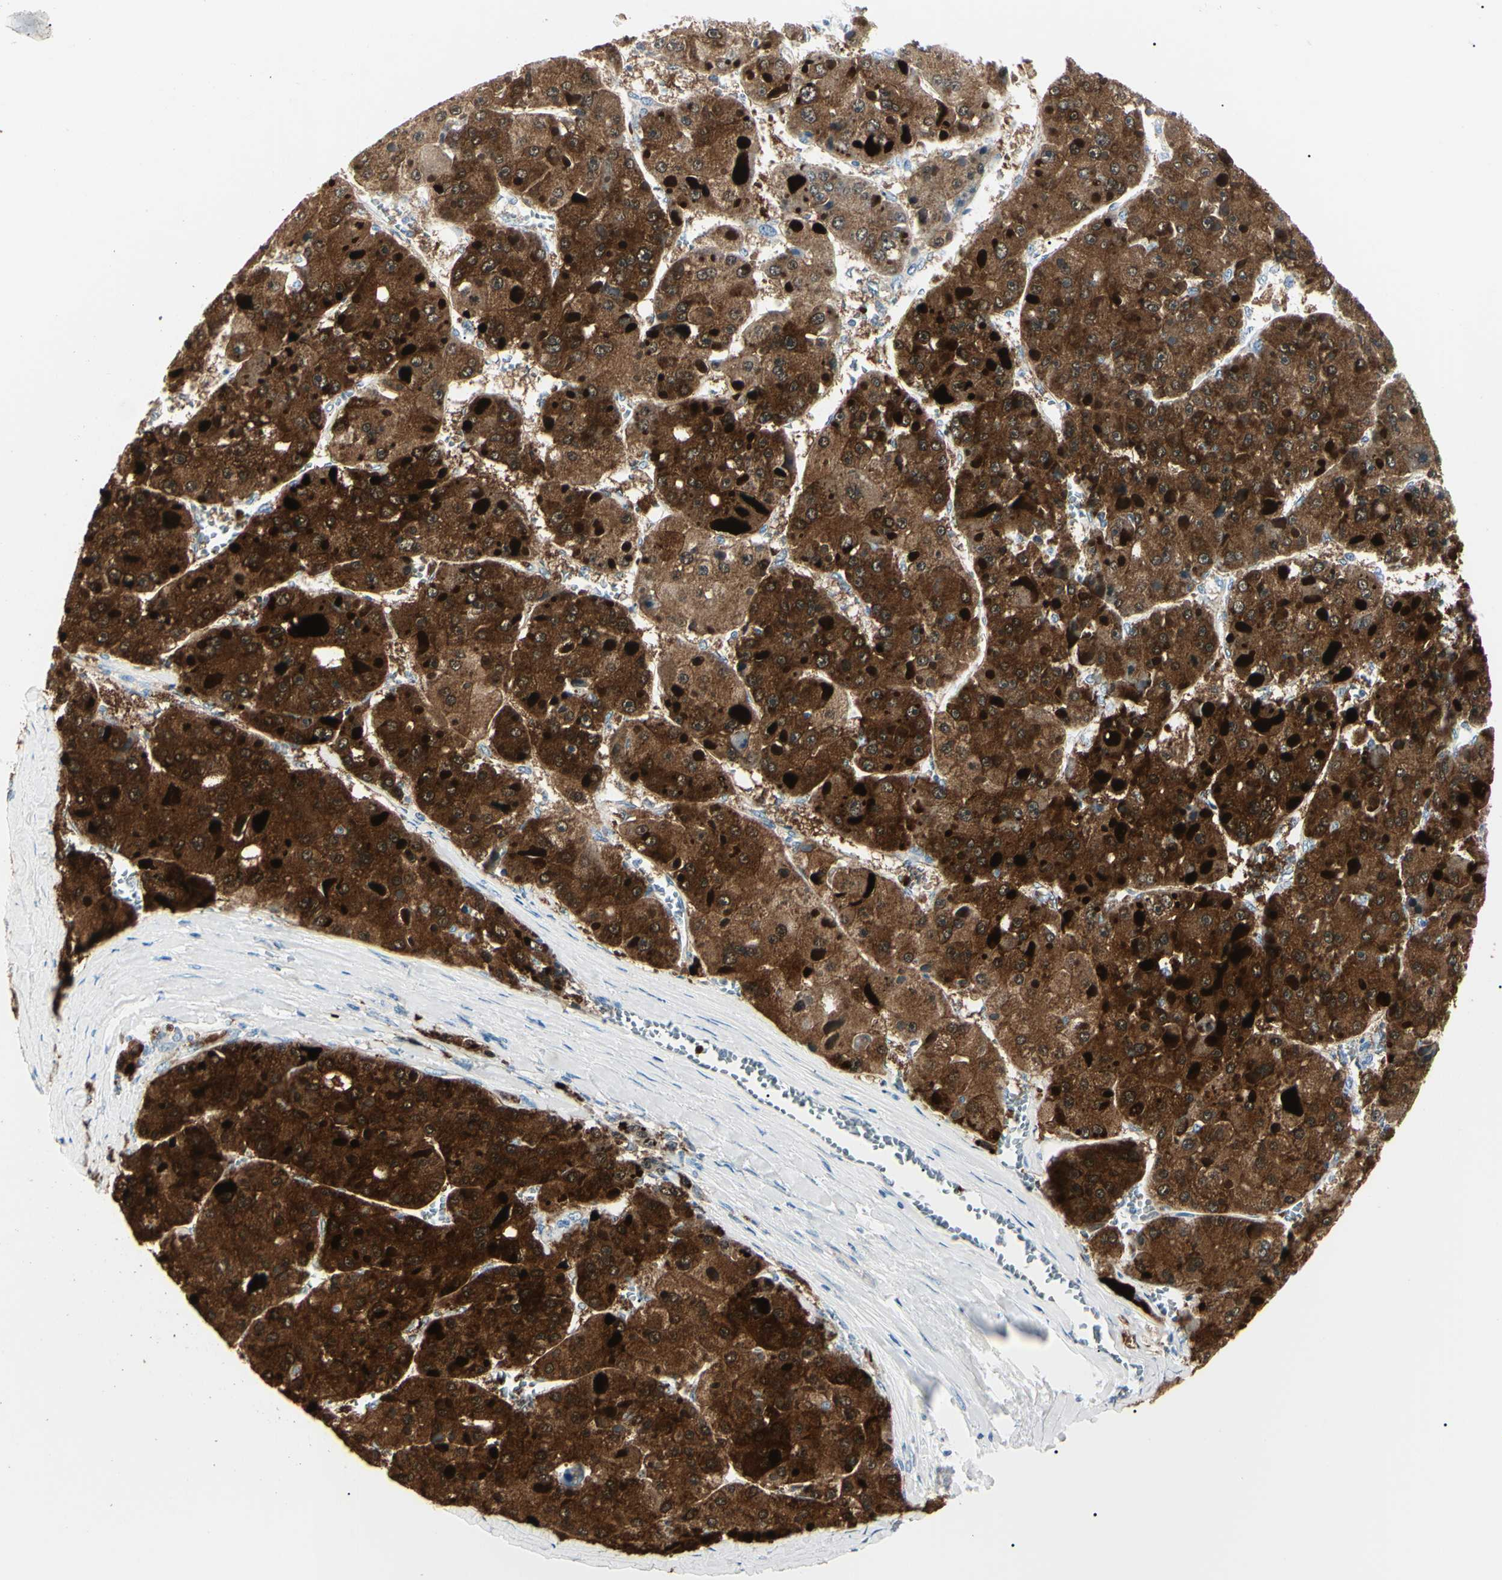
{"staining": {"intensity": "strong", "quantity": ">75%", "location": "cytoplasmic/membranous"}, "tissue": "liver cancer", "cell_type": "Tumor cells", "image_type": "cancer", "snomed": [{"axis": "morphology", "description": "Carcinoma, Hepatocellular, NOS"}, {"axis": "topography", "description": "Liver"}], "caption": "High-magnification brightfield microscopy of liver cancer stained with DAB (3,3'-diaminobenzidine) (brown) and counterstained with hematoxylin (blue). tumor cells exhibit strong cytoplasmic/membranous staining is identified in about>75% of cells.", "gene": "AKR1C3", "patient": {"sex": "female", "age": 73}}